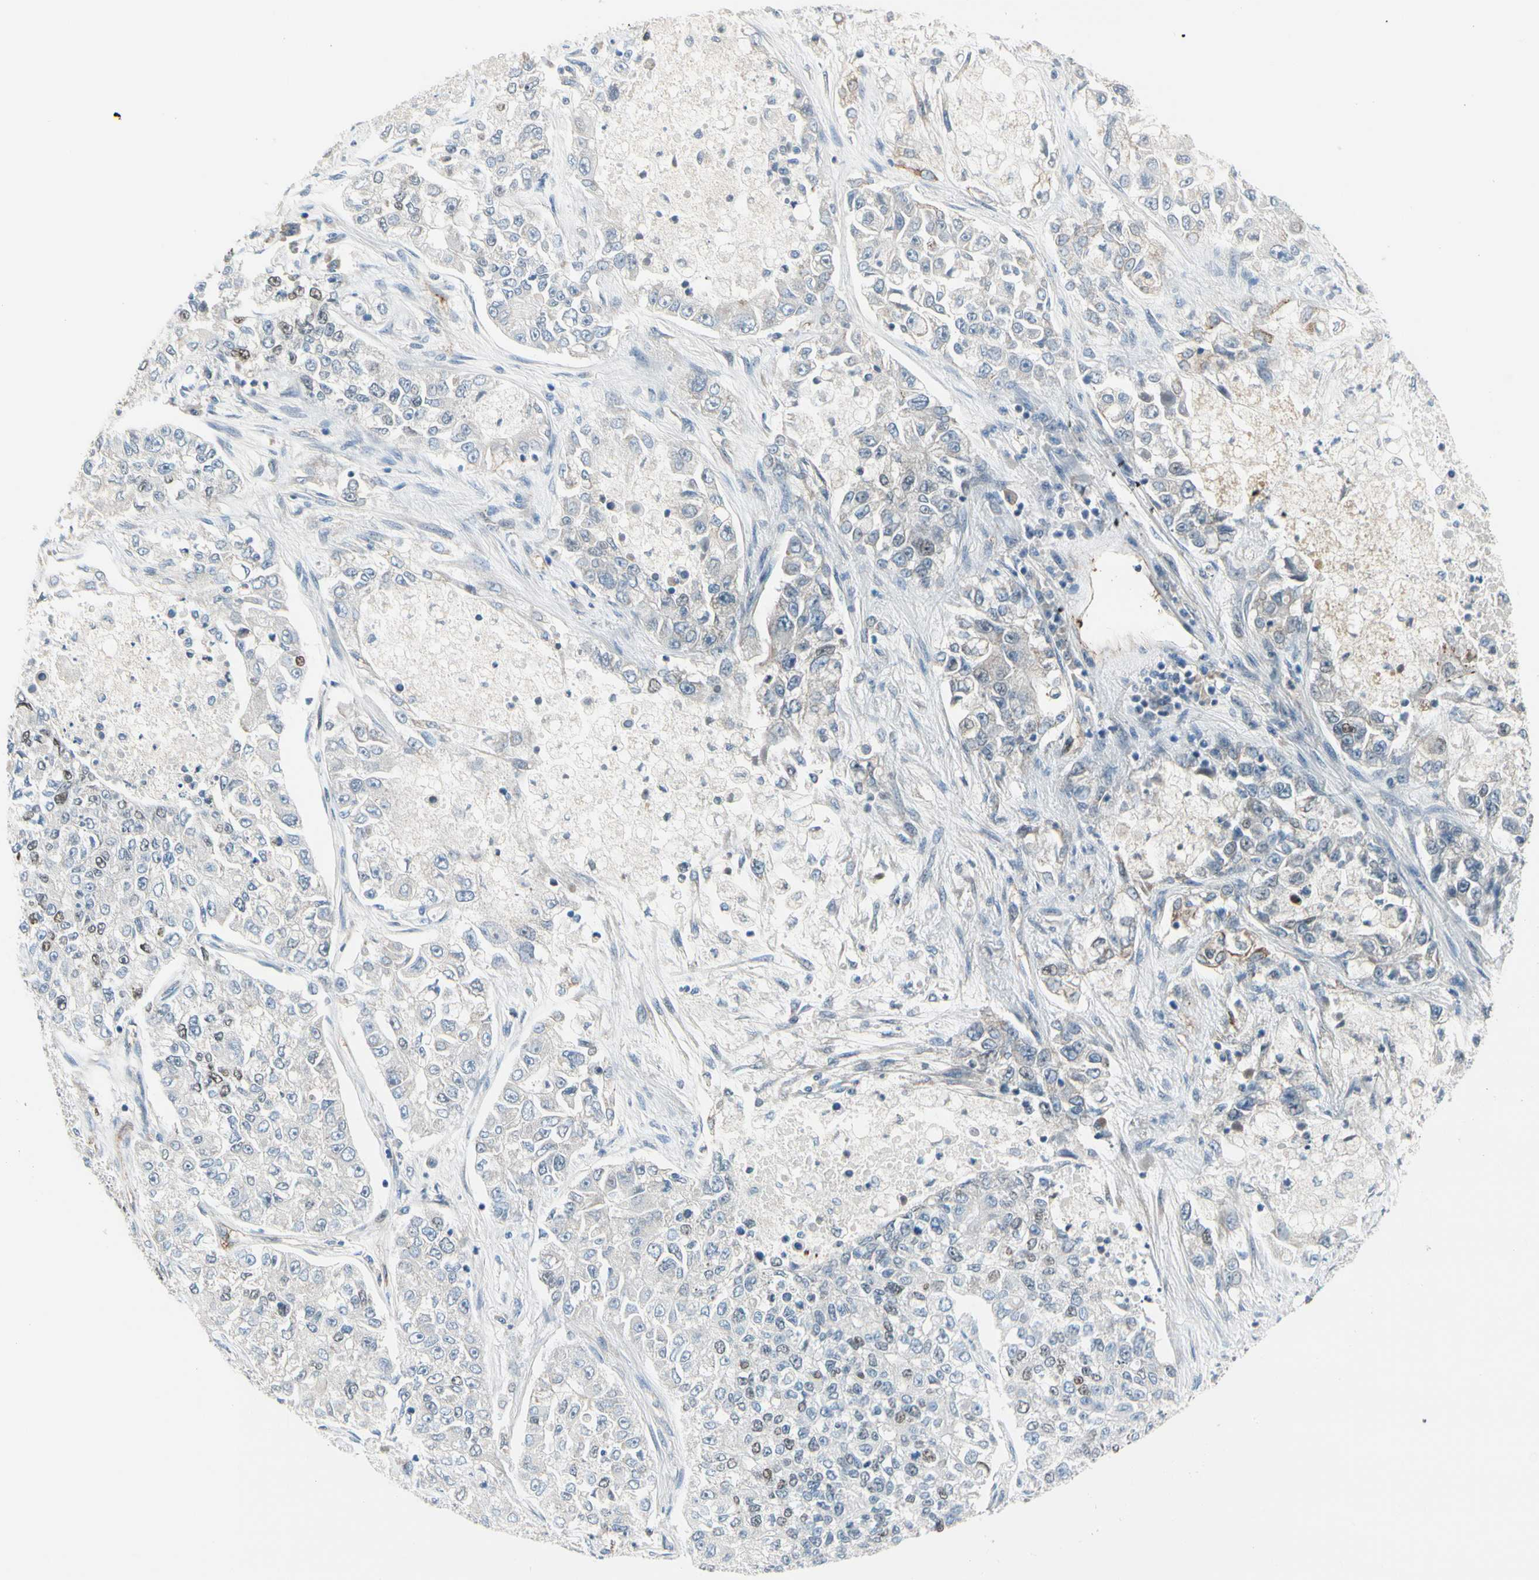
{"staining": {"intensity": "negative", "quantity": "none", "location": "none"}, "tissue": "lung cancer", "cell_type": "Tumor cells", "image_type": "cancer", "snomed": [{"axis": "morphology", "description": "Adenocarcinoma, NOS"}, {"axis": "topography", "description": "Lung"}], "caption": "Adenocarcinoma (lung) stained for a protein using IHC shows no positivity tumor cells.", "gene": "CFAP36", "patient": {"sex": "male", "age": 49}}